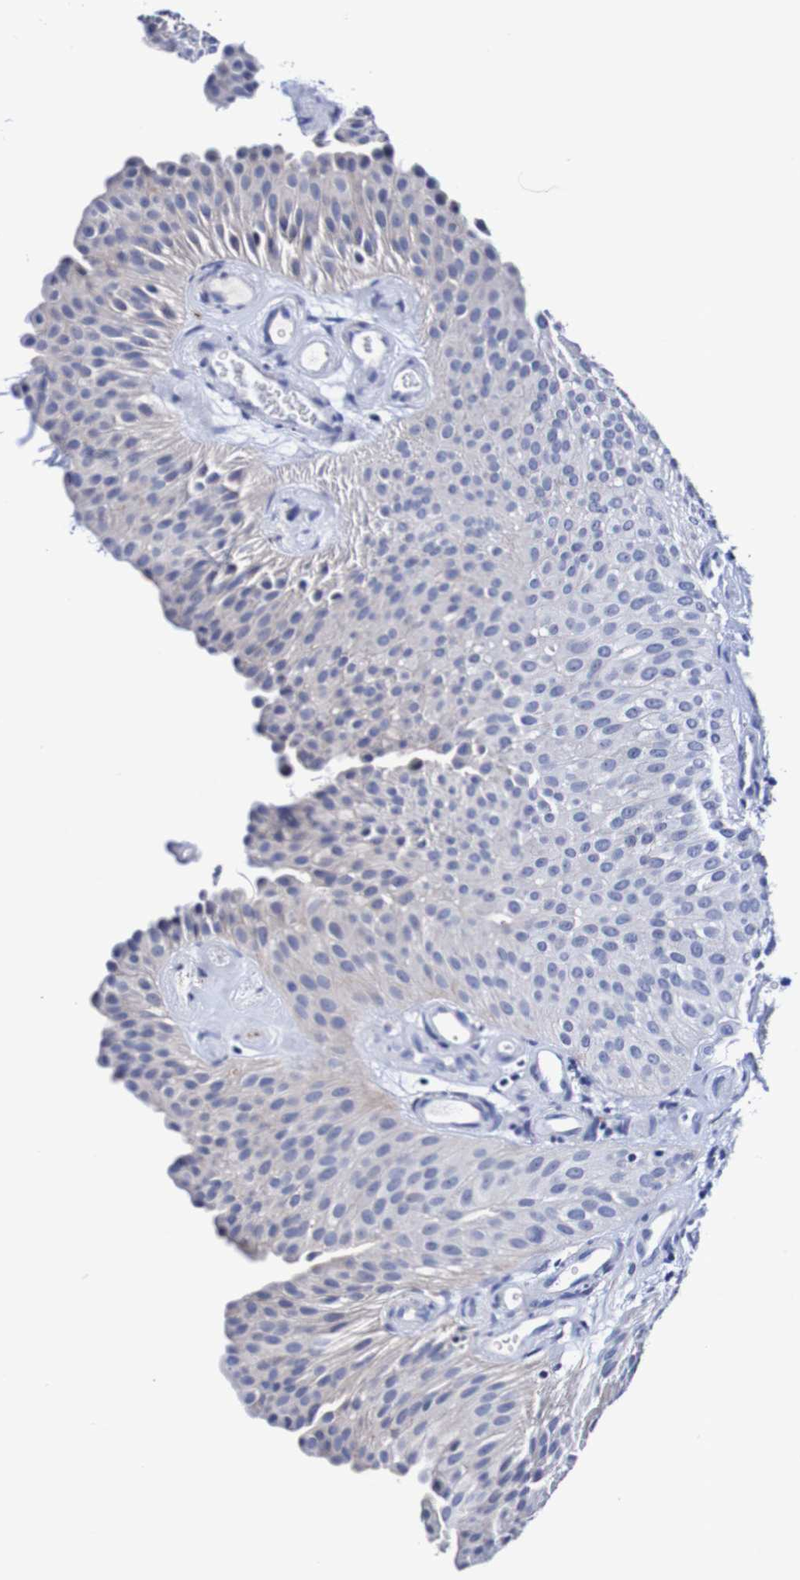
{"staining": {"intensity": "negative", "quantity": "none", "location": "none"}, "tissue": "urothelial cancer", "cell_type": "Tumor cells", "image_type": "cancer", "snomed": [{"axis": "morphology", "description": "Urothelial carcinoma, Low grade"}, {"axis": "topography", "description": "Urinary bladder"}], "caption": "The image shows no significant positivity in tumor cells of urothelial cancer. (Stains: DAB (3,3'-diaminobenzidine) IHC with hematoxylin counter stain, Microscopy: brightfield microscopy at high magnification).", "gene": "SEZ6", "patient": {"sex": "female", "age": 60}}